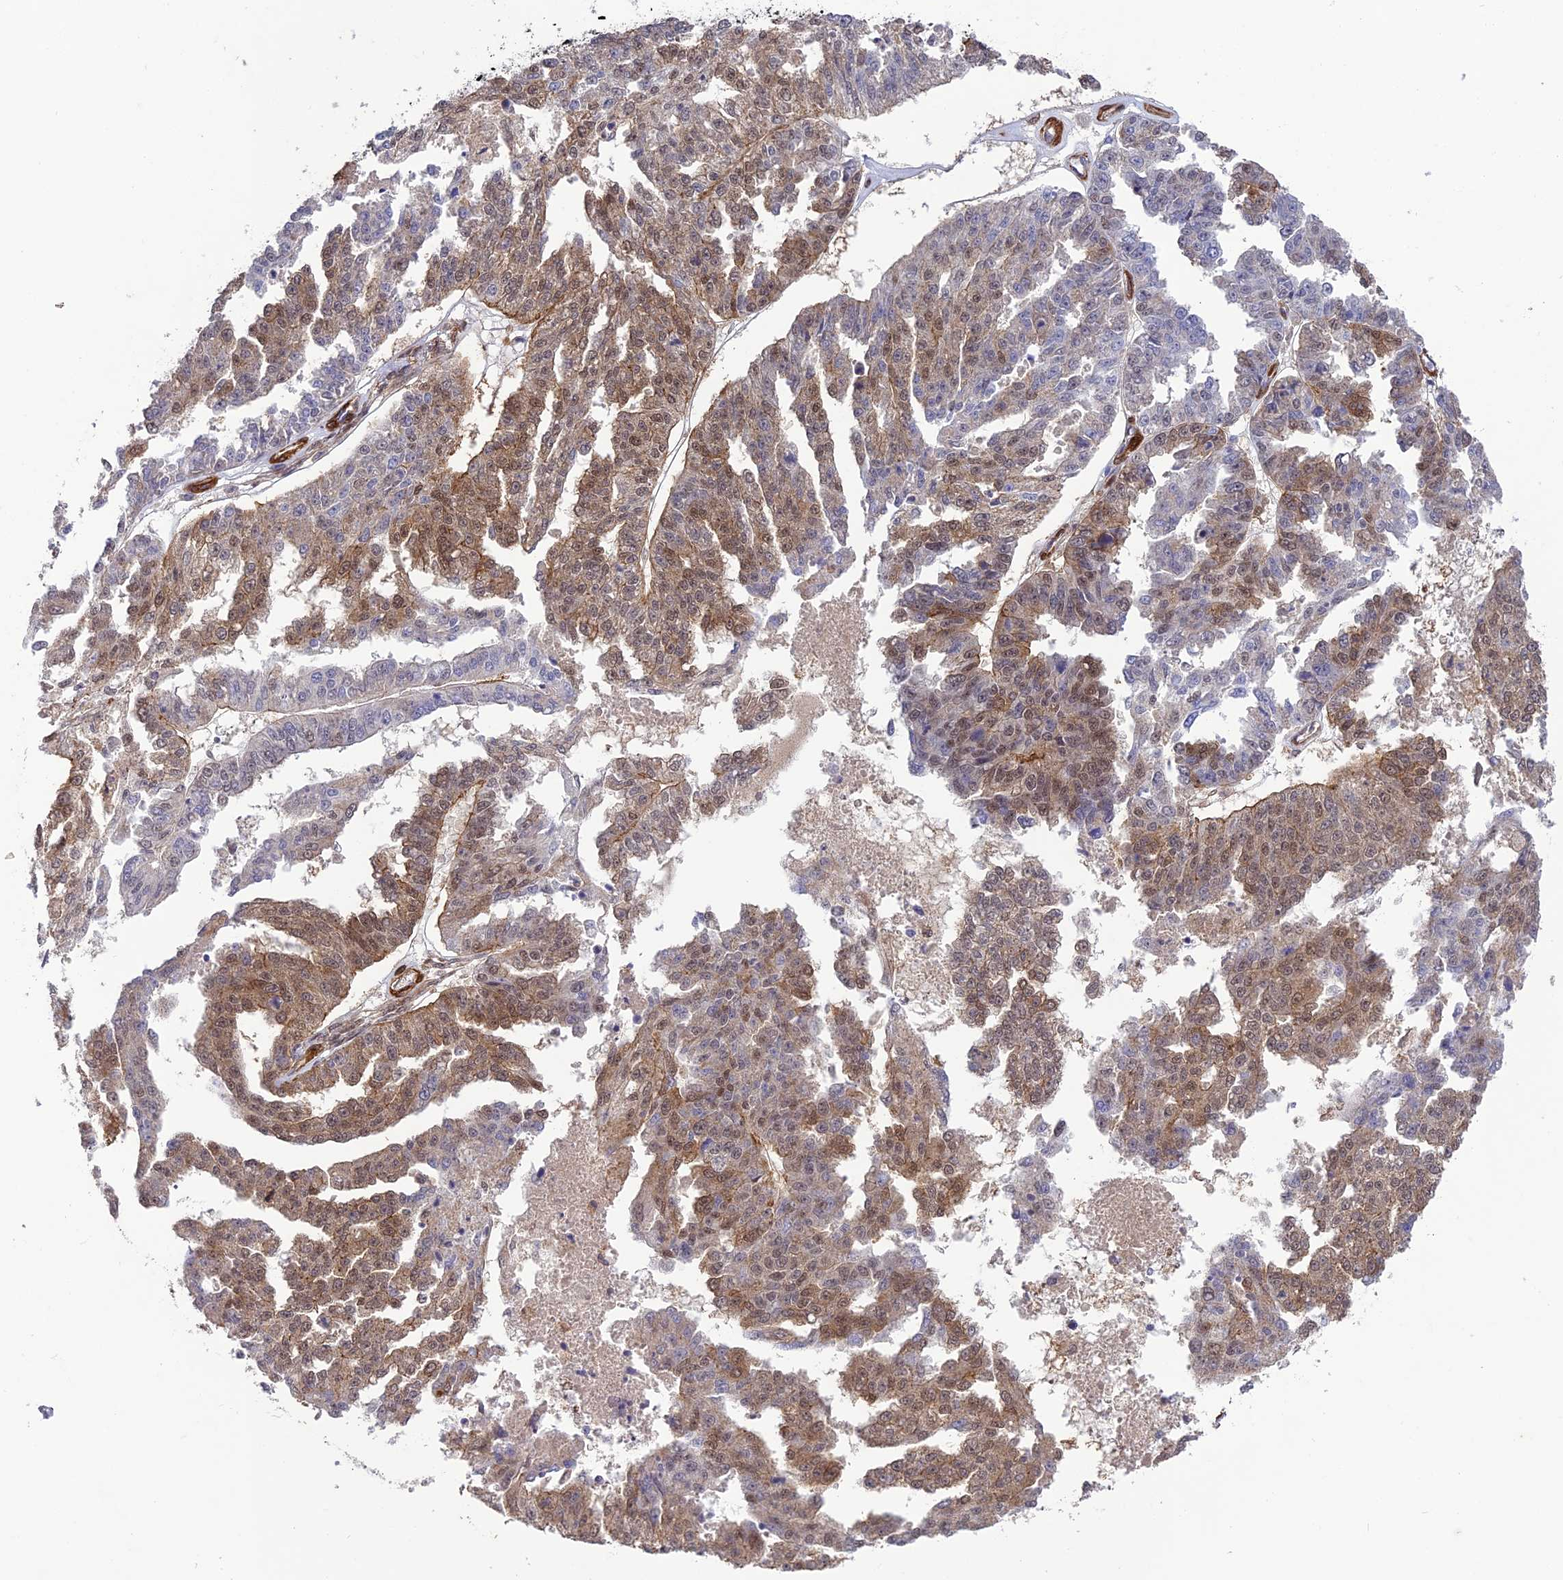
{"staining": {"intensity": "moderate", "quantity": "25%-75%", "location": "cytoplasmic/membranous,nuclear"}, "tissue": "ovarian cancer", "cell_type": "Tumor cells", "image_type": "cancer", "snomed": [{"axis": "morphology", "description": "Cystadenocarcinoma, serous, NOS"}, {"axis": "topography", "description": "Ovary"}], "caption": "Immunohistochemical staining of serous cystadenocarcinoma (ovarian) shows medium levels of moderate cytoplasmic/membranous and nuclear protein staining in about 25%-75% of tumor cells. Using DAB (brown) and hematoxylin (blue) stains, captured at high magnification using brightfield microscopy.", "gene": "TNS1", "patient": {"sex": "female", "age": 58}}